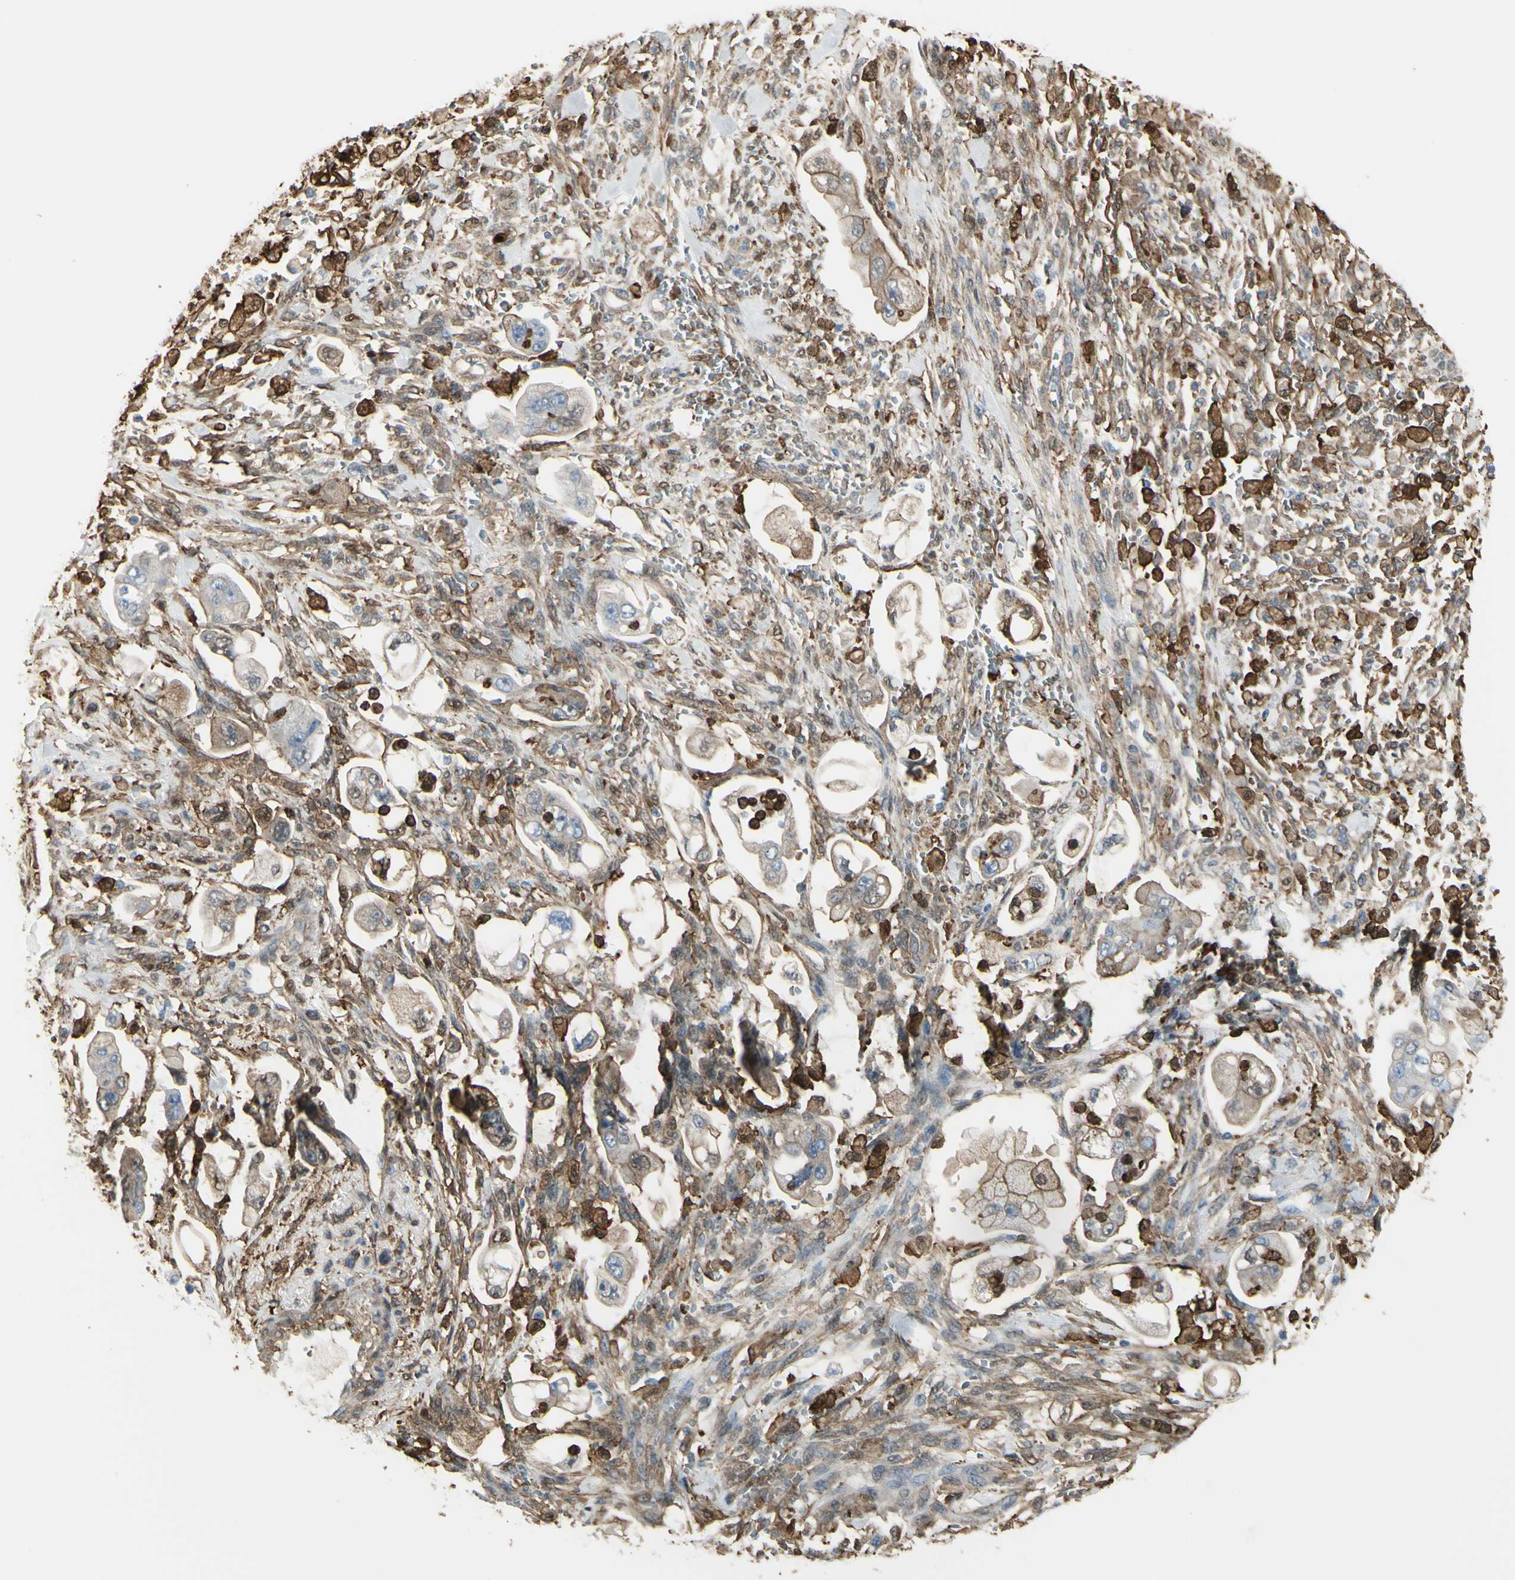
{"staining": {"intensity": "moderate", "quantity": "25%-75%", "location": "cytoplasmic/membranous"}, "tissue": "stomach cancer", "cell_type": "Tumor cells", "image_type": "cancer", "snomed": [{"axis": "morphology", "description": "Adenocarcinoma, NOS"}, {"axis": "topography", "description": "Stomach"}], "caption": "Stomach adenocarcinoma tissue displays moderate cytoplasmic/membranous expression in about 25%-75% of tumor cells", "gene": "GSN", "patient": {"sex": "male", "age": 62}}